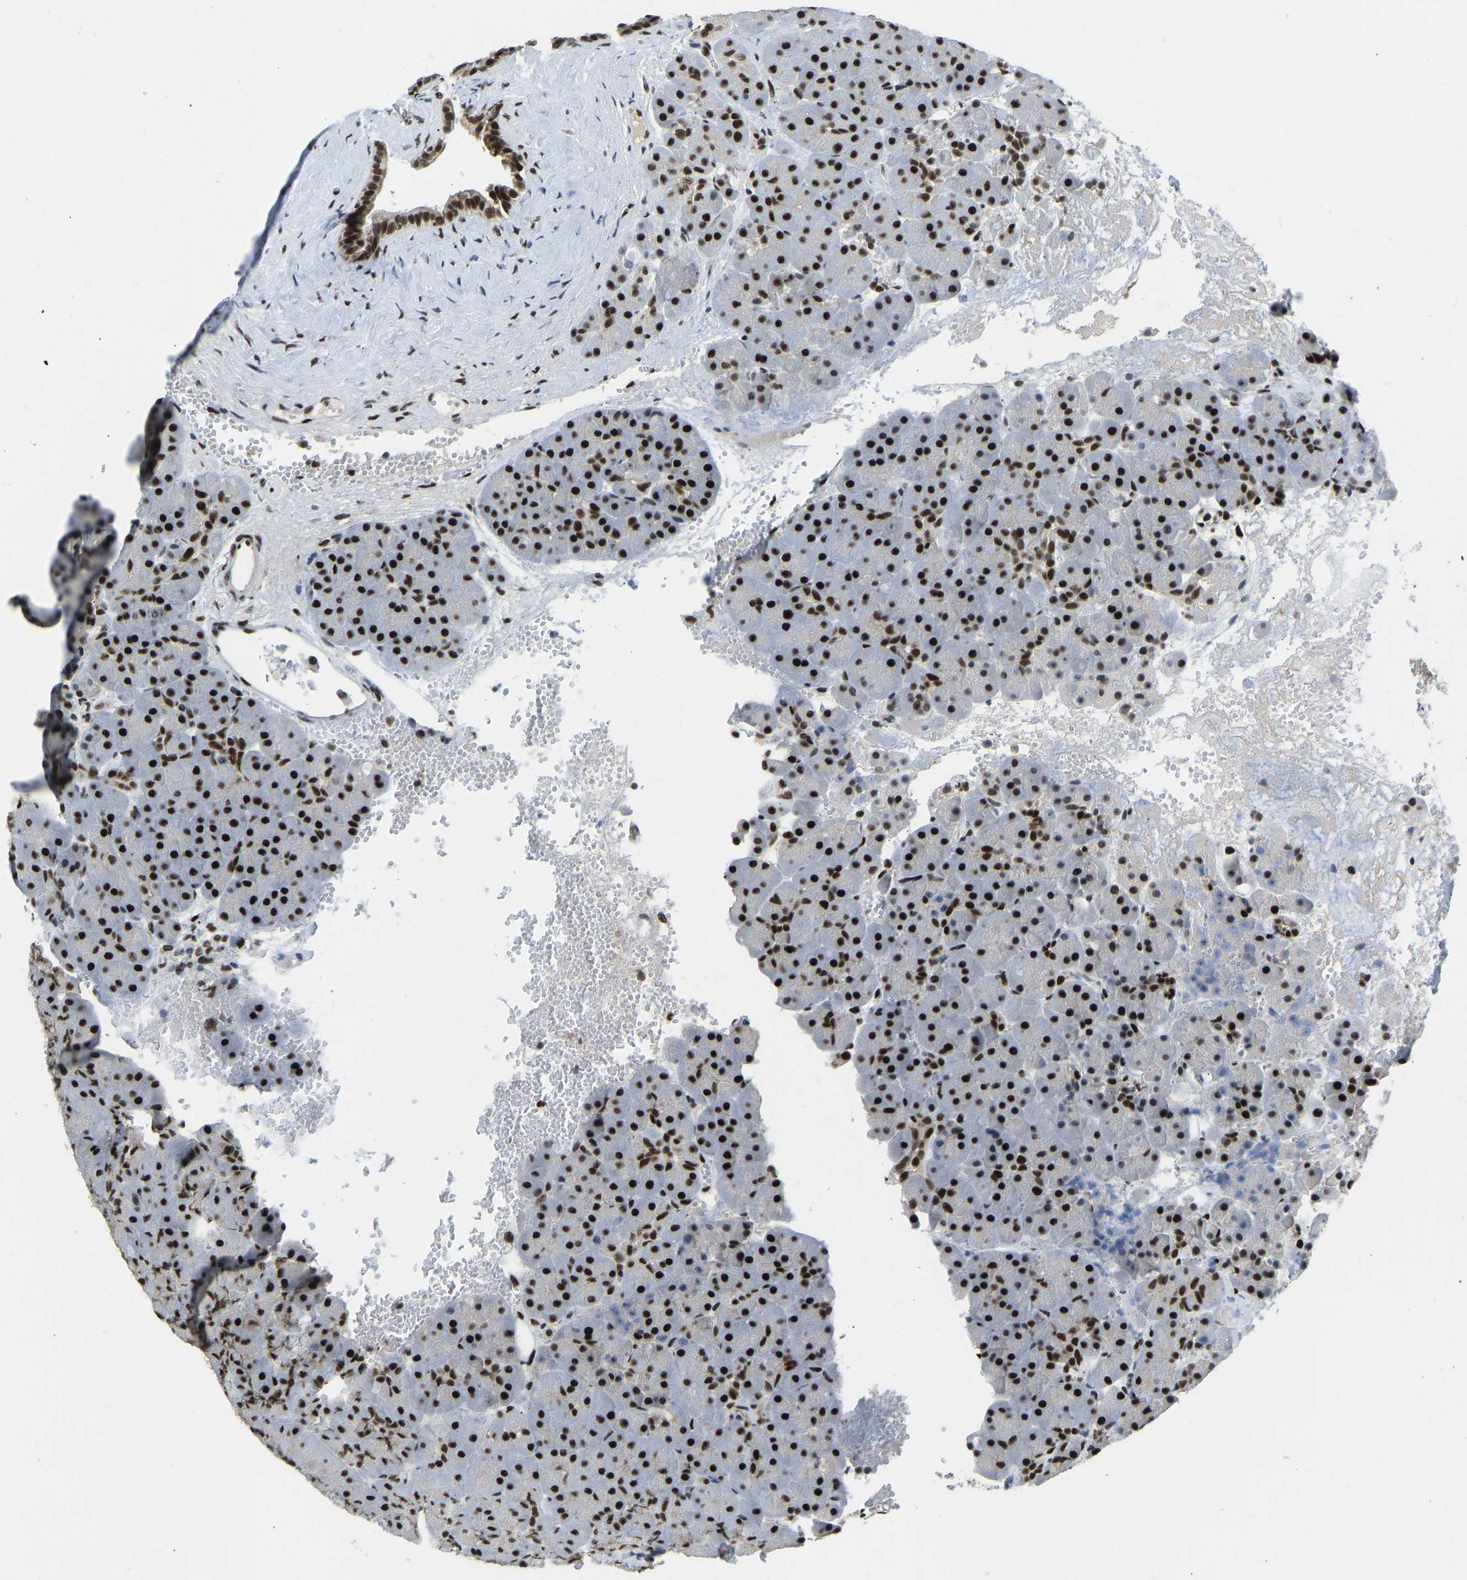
{"staining": {"intensity": "strong", "quantity": ">75%", "location": "nuclear"}, "tissue": "pancreas", "cell_type": "Exocrine glandular cells", "image_type": "normal", "snomed": [{"axis": "morphology", "description": "Normal tissue, NOS"}, {"axis": "topography", "description": "Pancreas"}], "caption": "Normal pancreas exhibits strong nuclear positivity in approximately >75% of exocrine glandular cells (DAB = brown stain, brightfield microscopy at high magnification)..", "gene": "FOXK1", "patient": {"sex": "male", "age": 66}}